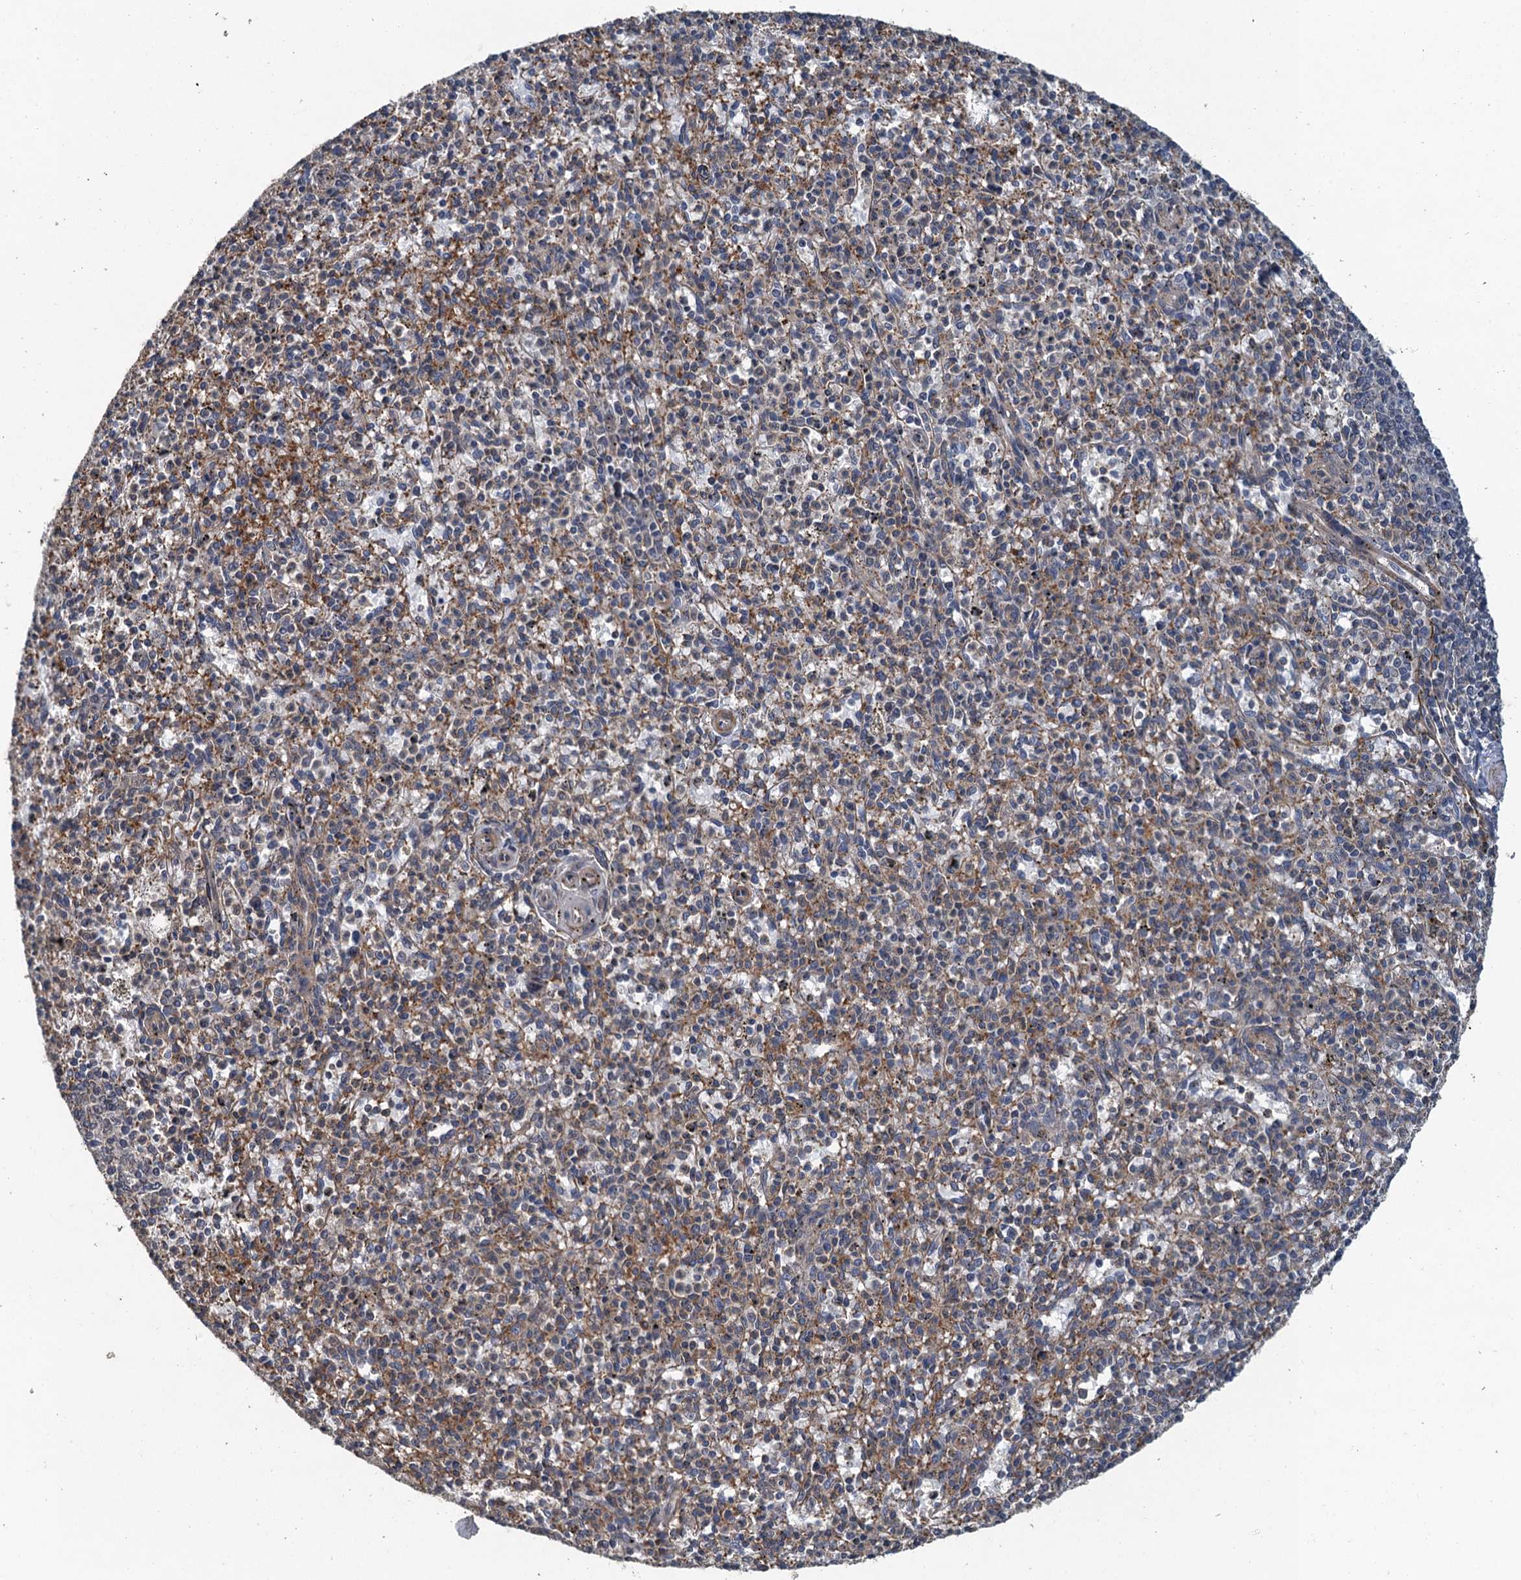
{"staining": {"intensity": "moderate", "quantity": "<25%", "location": "cytoplasmic/membranous"}, "tissue": "spleen", "cell_type": "Cells in red pulp", "image_type": "normal", "snomed": [{"axis": "morphology", "description": "Normal tissue, NOS"}, {"axis": "topography", "description": "Spleen"}], "caption": "Protein staining displays moderate cytoplasmic/membranous staining in approximately <25% of cells in red pulp in unremarkable spleen.", "gene": "MEAK7", "patient": {"sex": "male", "age": 72}}